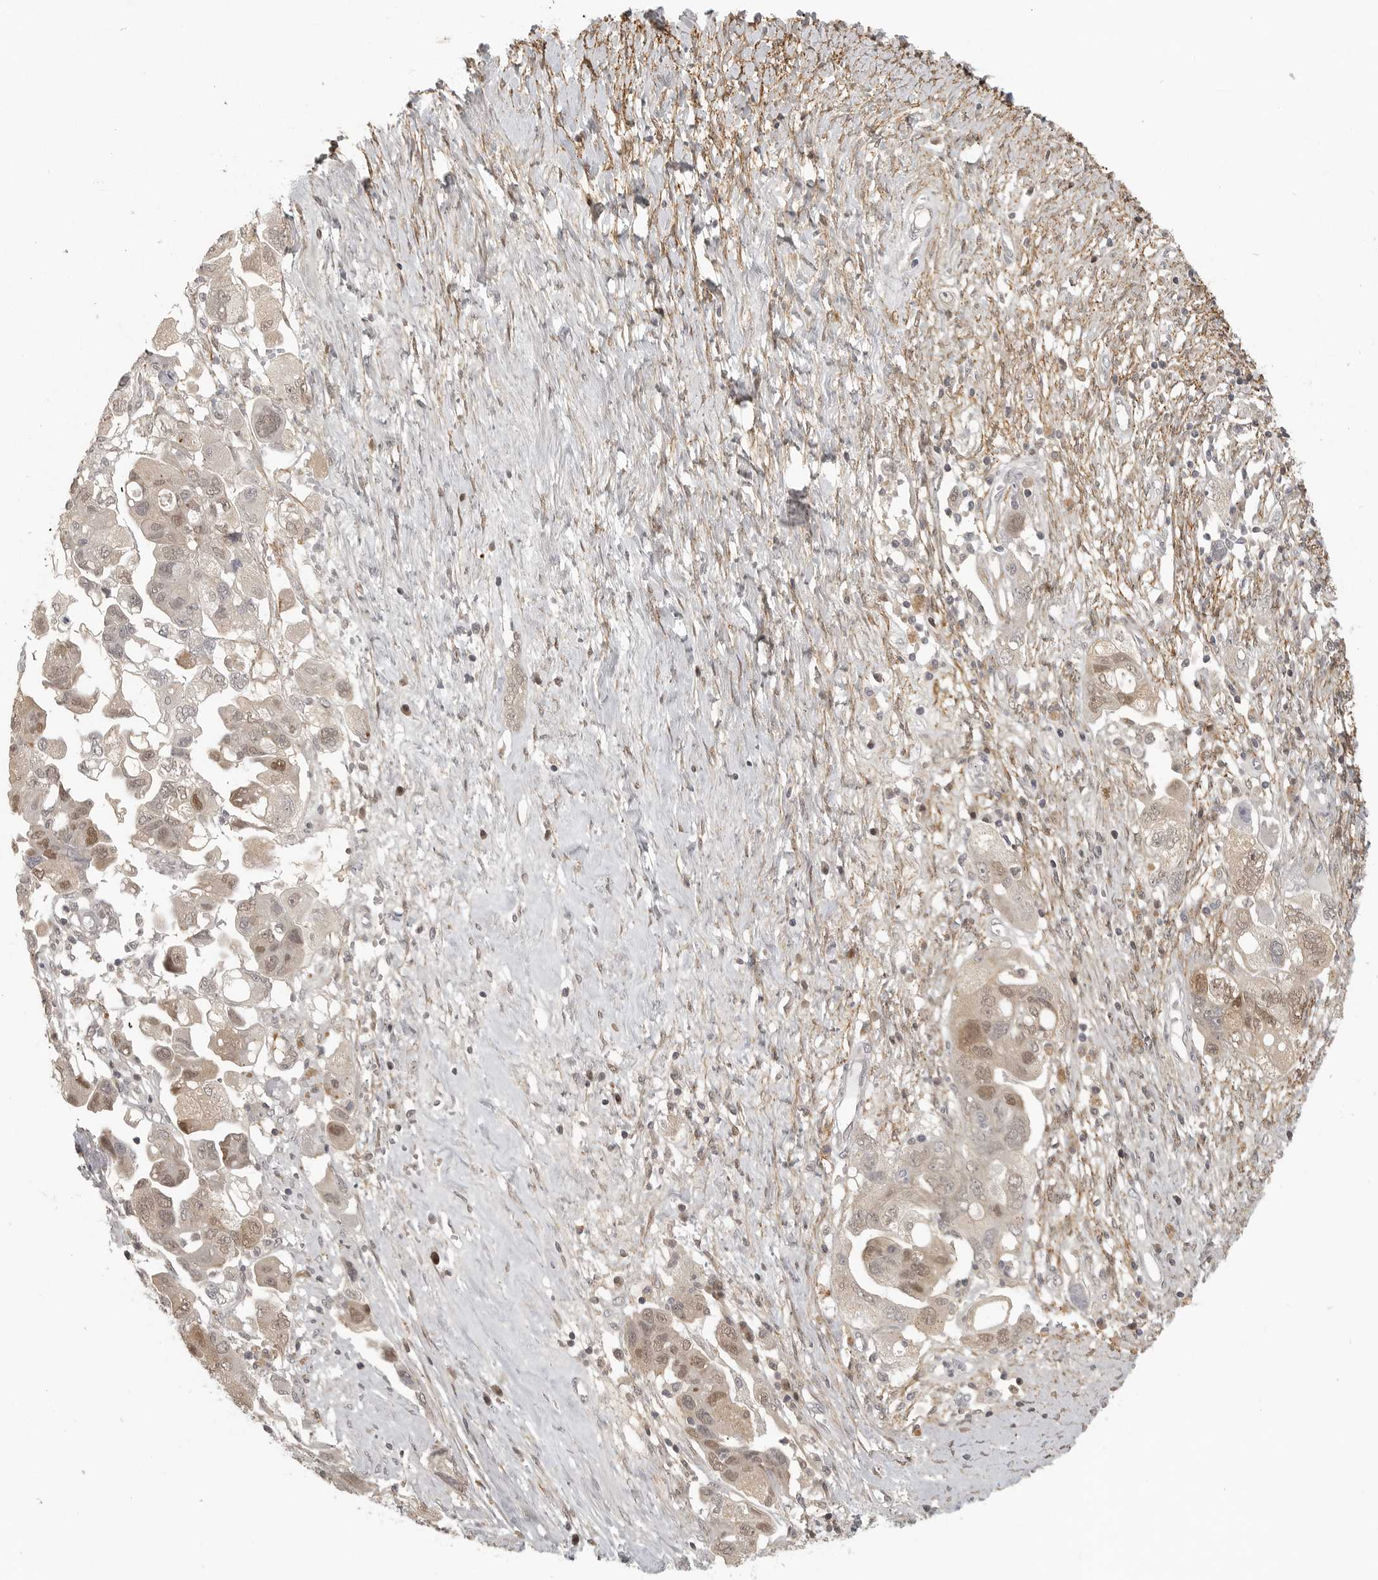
{"staining": {"intensity": "moderate", "quantity": ">75%", "location": "cytoplasmic/membranous,nuclear"}, "tissue": "ovarian cancer", "cell_type": "Tumor cells", "image_type": "cancer", "snomed": [{"axis": "morphology", "description": "Carcinoma, NOS"}, {"axis": "morphology", "description": "Cystadenocarcinoma, serous, NOS"}, {"axis": "topography", "description": "Ovary"}], "caption": "Immunohistochemical staining of human ovarian cancer displays medium levels of moderate cytoplasmic/membranous and nuclear protein staining in about >75% of tumor cells.", "gene": "UROD", "patient": {"sex": "female", "age": 69}}